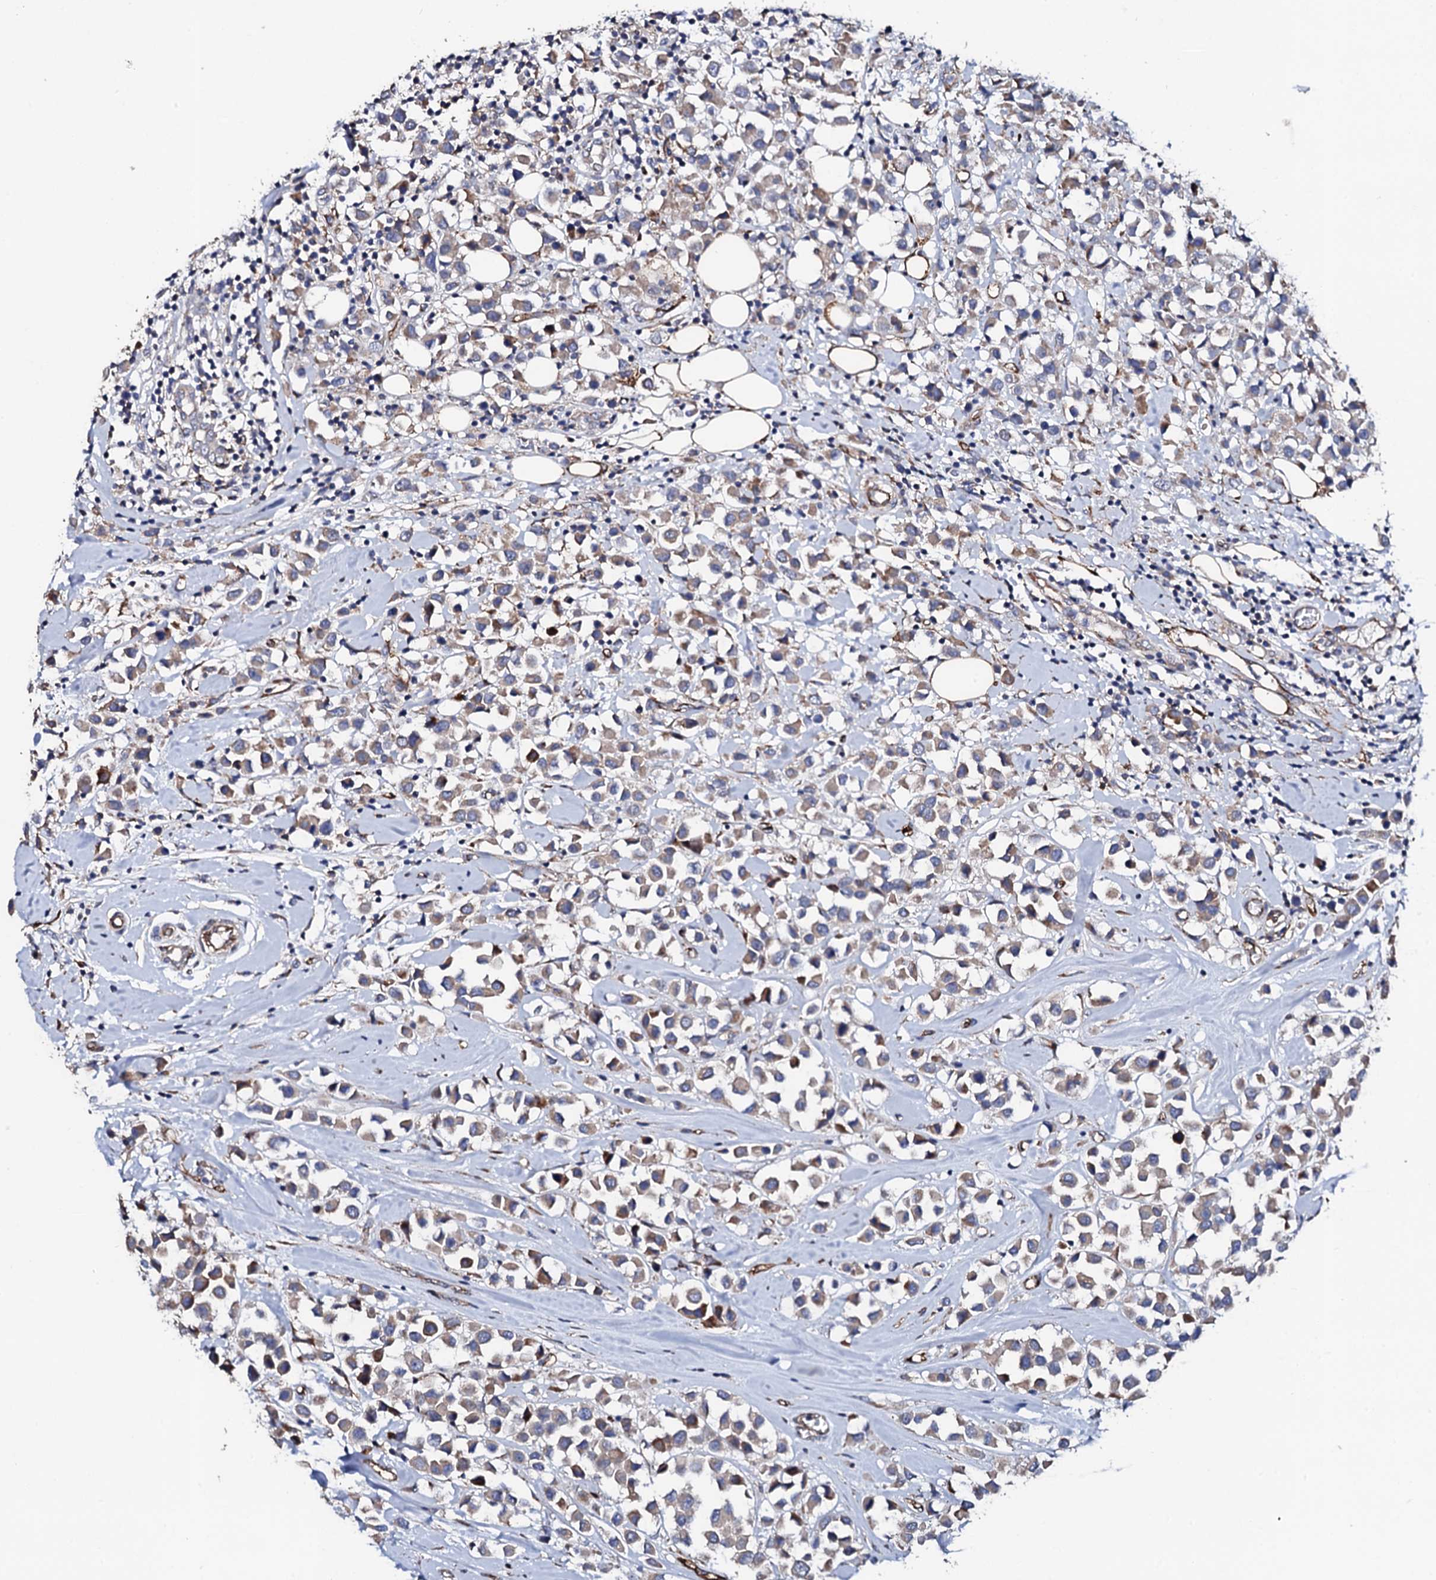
{"staining": {"intensity": "weak", "quantity": ">75%", "location": "cytoplasmic/membranous"}, "tissue": "breast cancer", "cell_type": "Tumor cells", "image_type": "cancer", "snomed": [{"axis": "morphology", "description": "Duct carcinoma"}, {"axis": "topography", "description": "Breast"}], "caption": "Immunohistochemistry of infiltrating ductal carcinoma (breast) demonstrates low levels of weak cytoplasmic/membranous expression in about >75% of tumor cells.", "gene": "DBX1", "patient": {"sex": "female", "age": 61}}